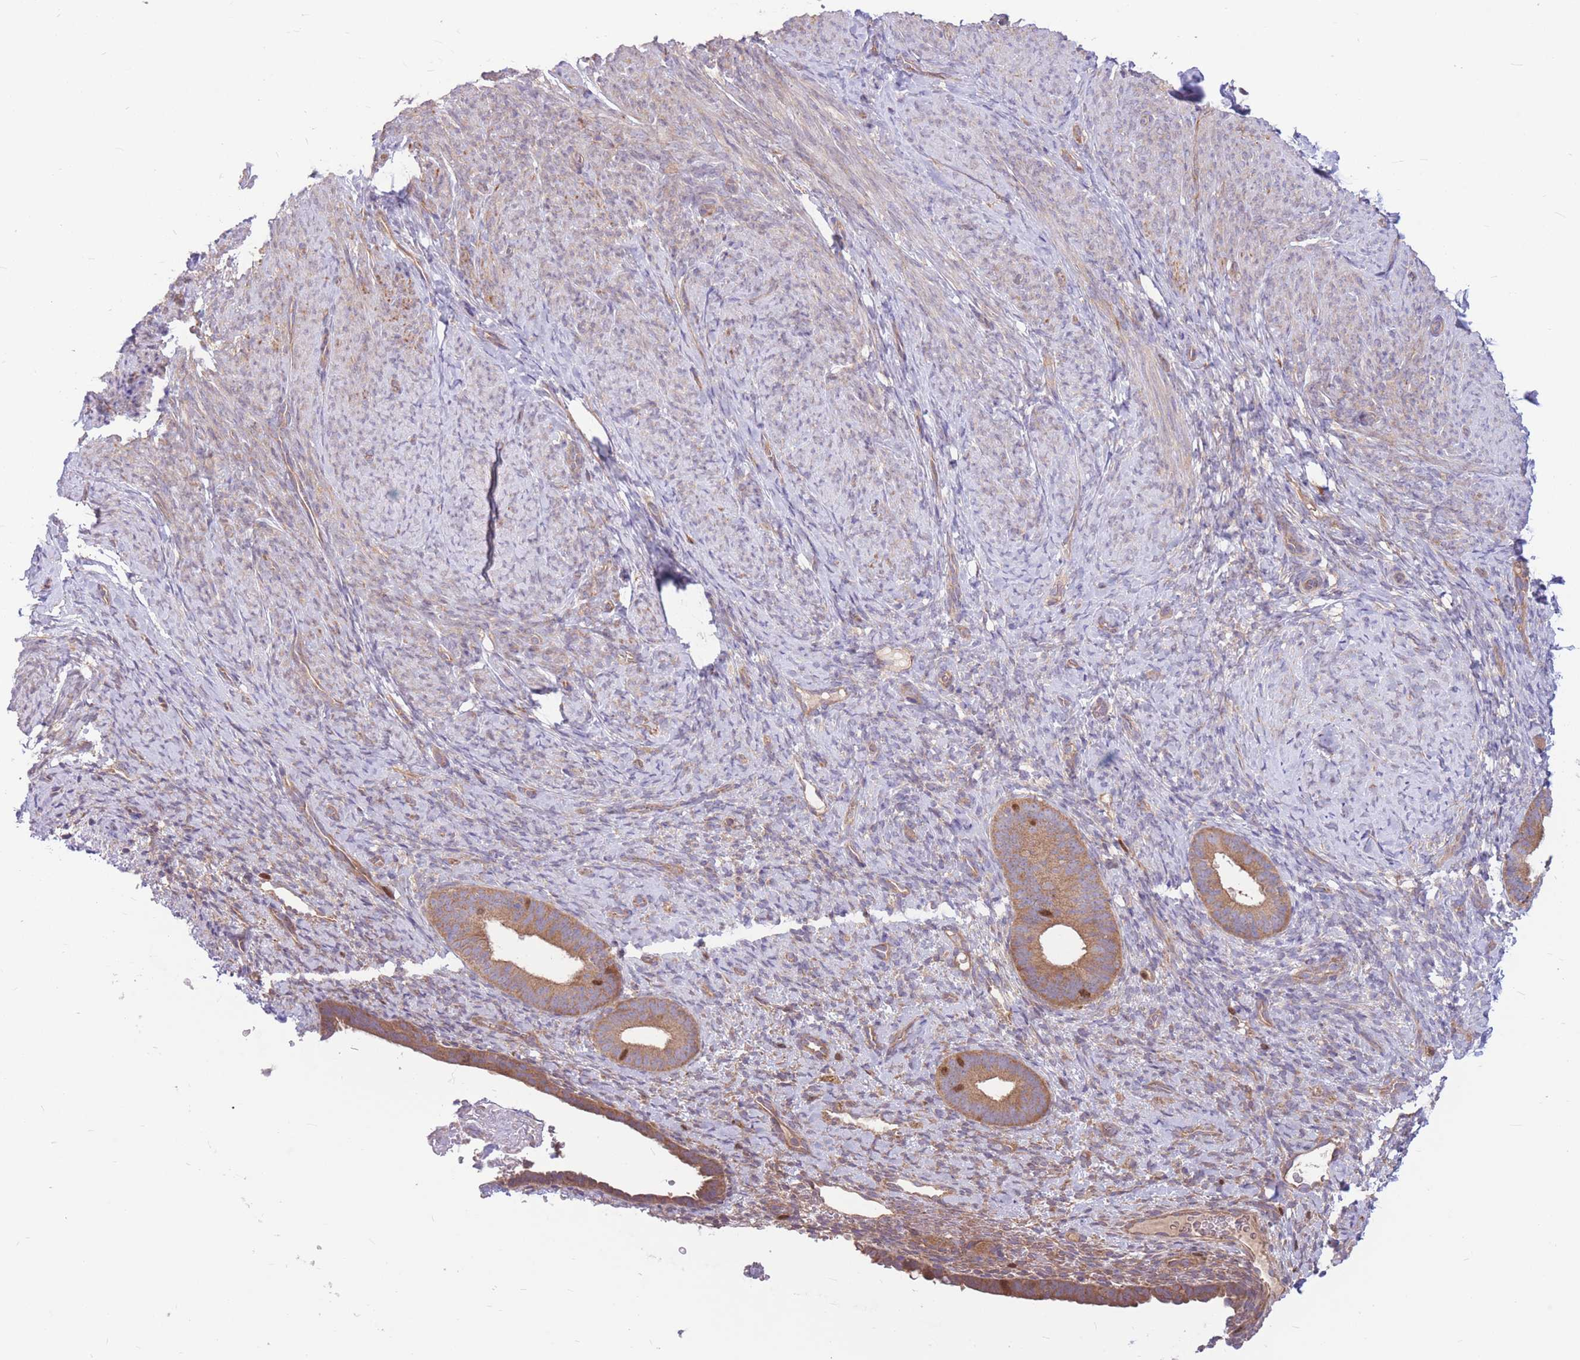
{"staining": {"intensity": "weak", "quantity": "<25%", "location": "cytoplasmic/membranous"}, "tissue": "endometrium", "cell_type": "Cells in endometrial stroma", "image_type": "normal", "snomed": [{"axis": "morphology", "description": "Normal tissue, NOS"}, {"axis": "topography", "description": "Endometrium"}], "caption": "This is an immunohistochemistry photomicrograph of normal human endometrium. There is no positivity in cells in endometrial stroma.", "gene": "GMNN", "patient": {"sex": "female", "age": 65}}